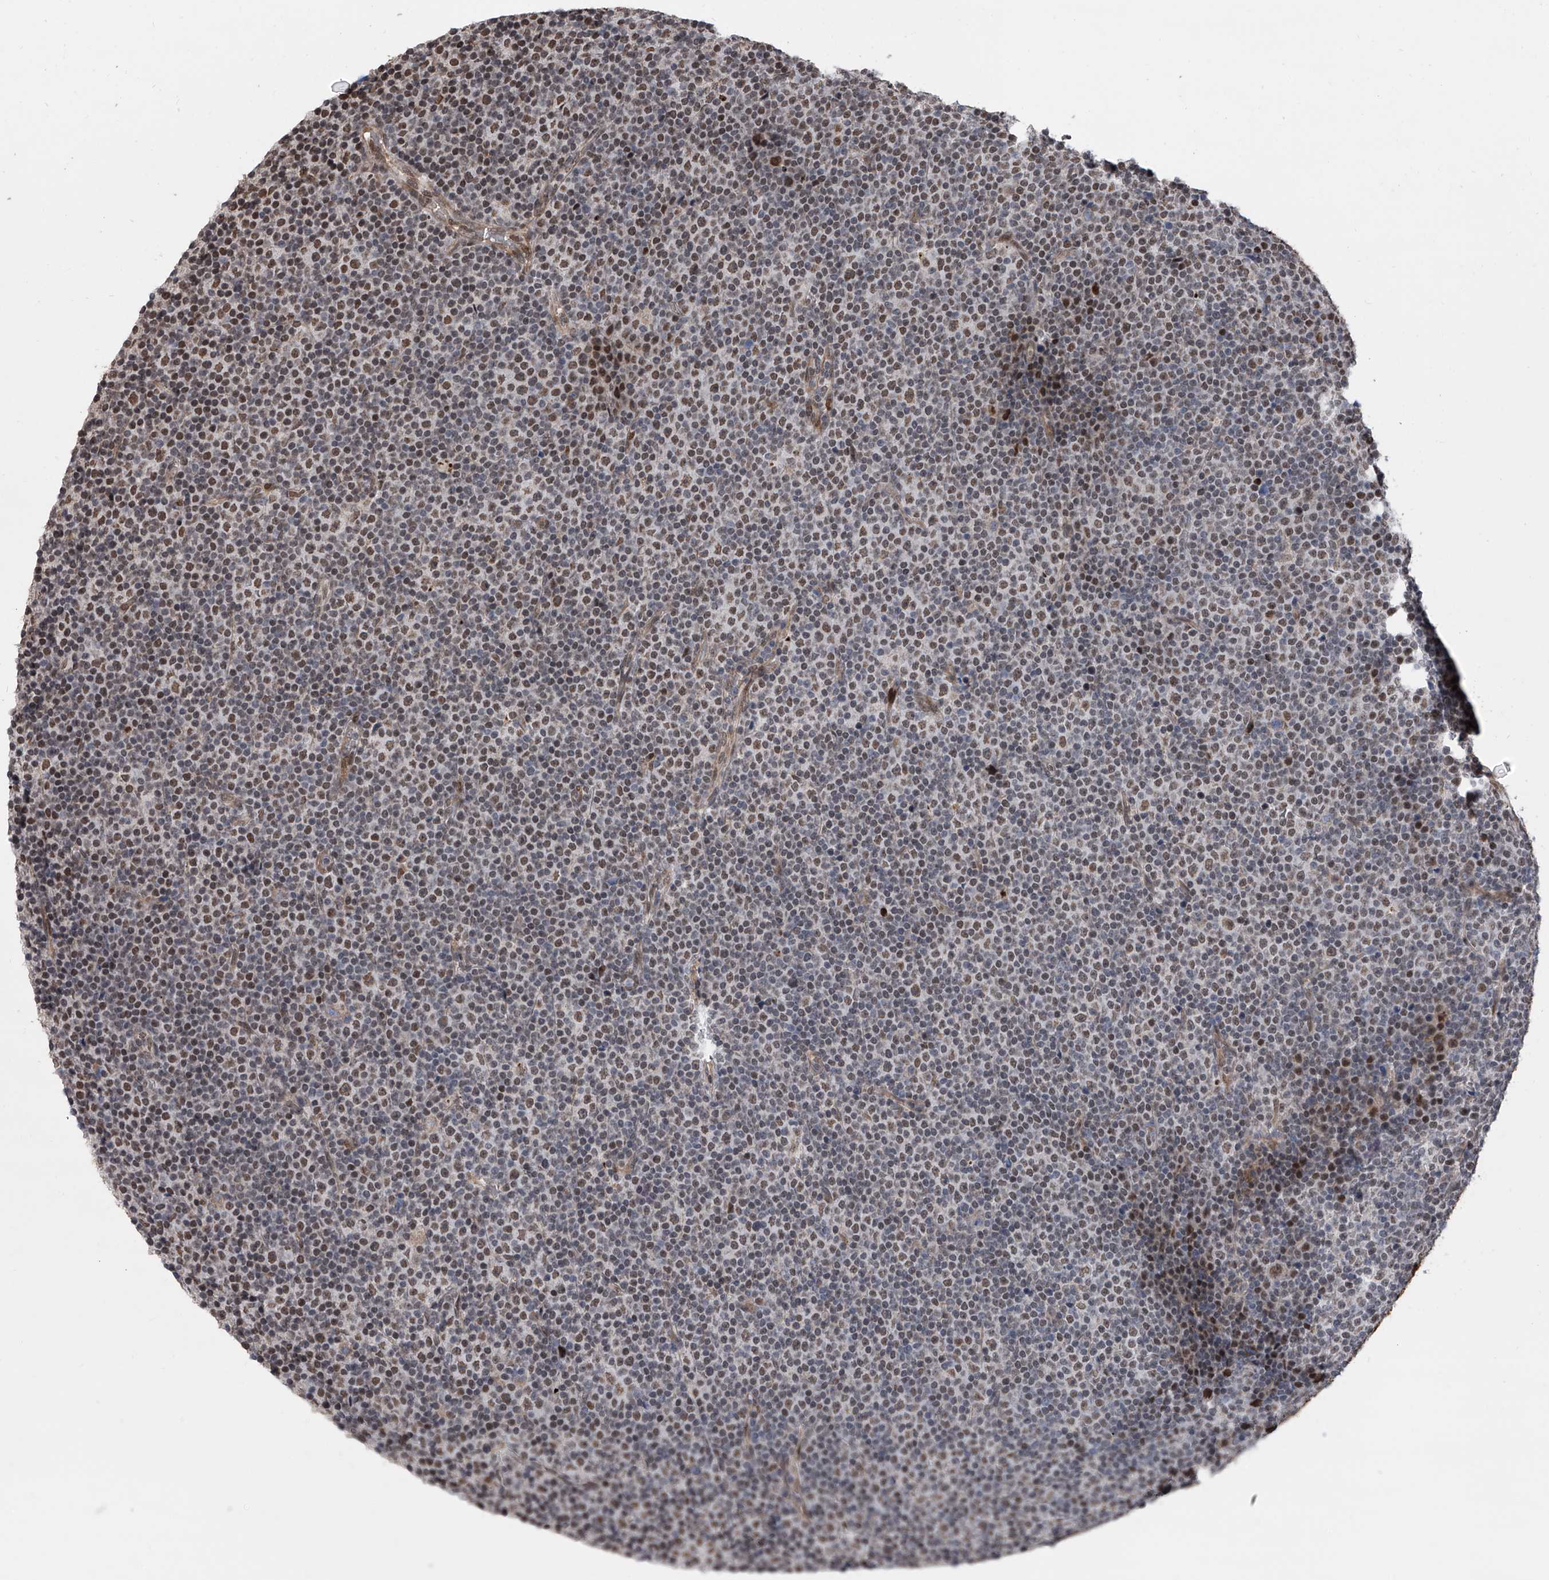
{"staining": {"intensity": "weak", "quantity": "25%-75%", "location": "nuclear"}, "tissue": "lymphoma", "cell_type": "Tumor cells", "image_type": "cancer", "snomed": [{"axis": "morphology", "description": "Malignant lymphoma, non-Hodgkin's type, Low grade"}, {"axis": "topography", "description": "Lymph node"}], "caption": "A high-resolution micrograph shows IHC staining of lymphoma, which displays weak nuclear positivity in about 25%-75% of tumor cells. The protein is stained brown, and the nuclei are stained in blue (DAB IHC with brightfield microscopy, high magnification).", "gene": "ZNF426", "patient": {"sex": "female", "age": 67}}